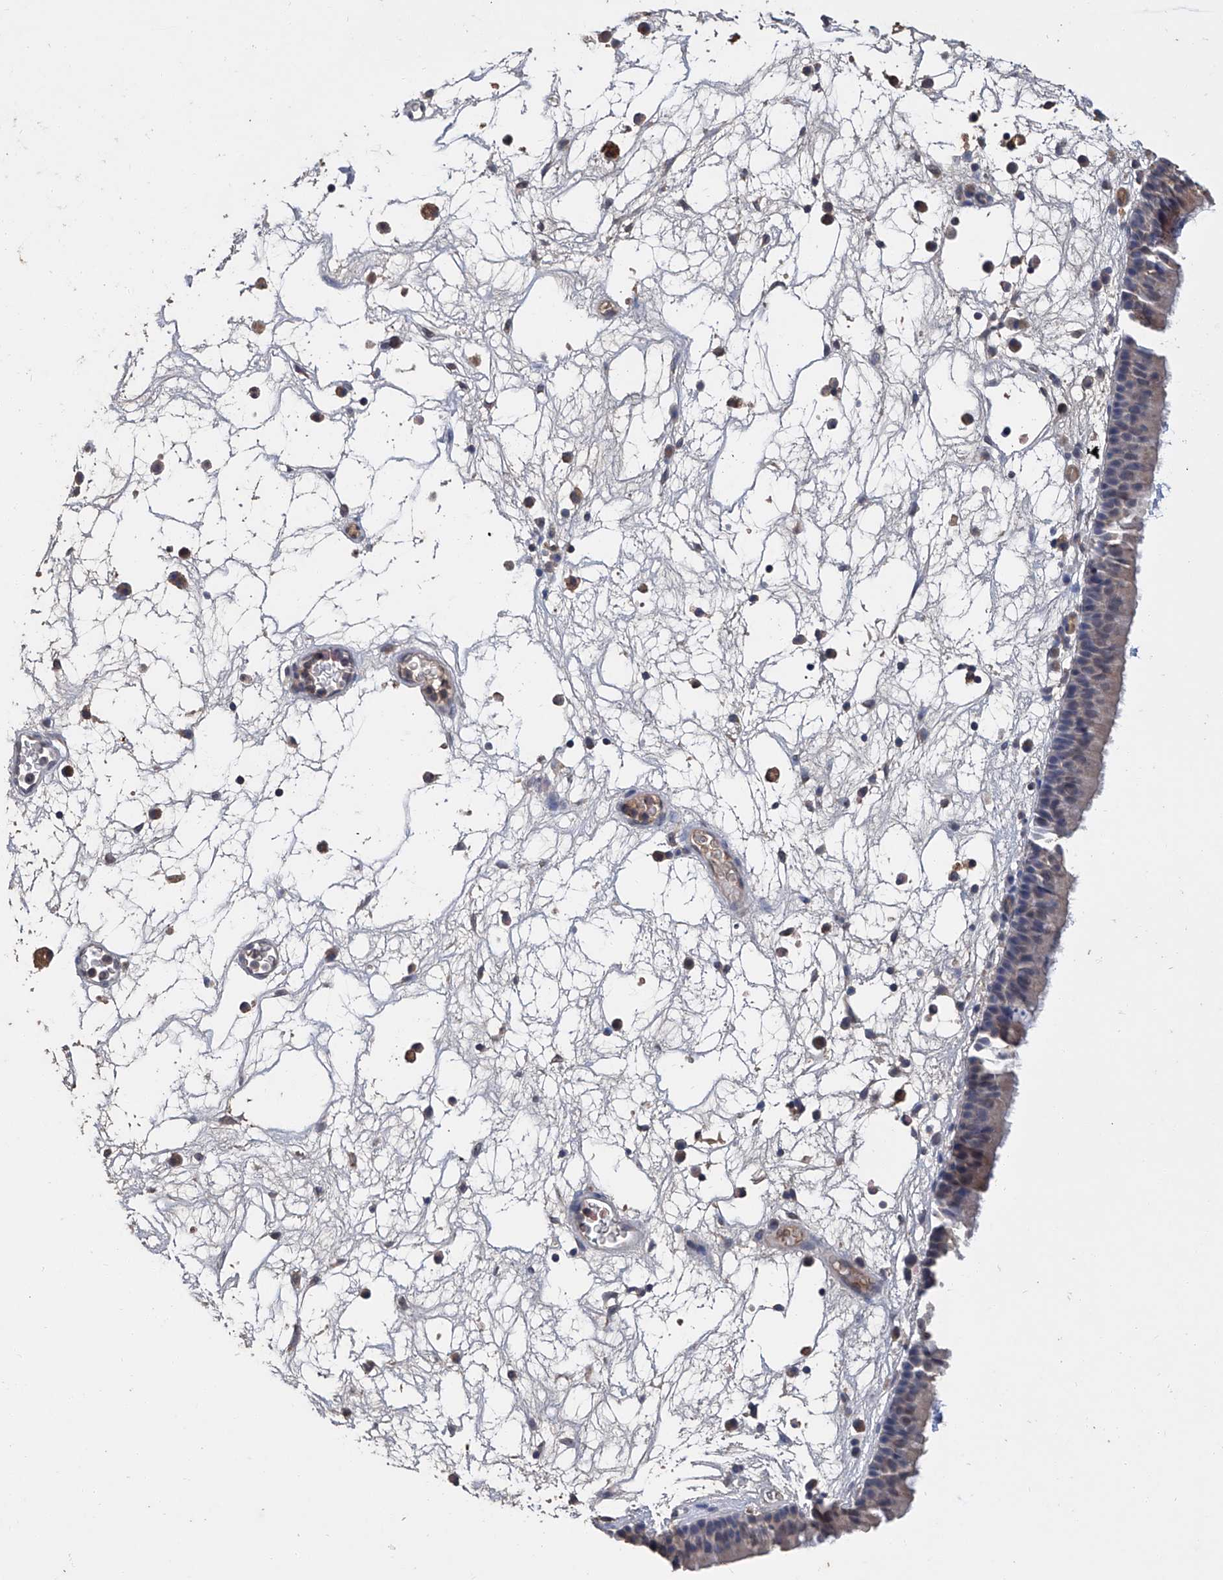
{"staining": {"intensity": "negative", "quantity": "none", "location": "none"}, "tissue": "nasopharynx", "cell_type": "Respiratory epithelial cells", "image_type": "normal", "snomed": [{"axis": "morphology", "description": "Normal tissue, NOS"}, {"axis": "morphology", "description": "Inflammation, NOS"}, {"axis": "morphology", "description": "Malignant melanoma, Metastatic site"}, {"axis": "topography", "description": "Nasopharynx"}], "caption": "DAB immunohistochemical staining of unremarkable human nasopharynx demonstrates no significant staining in respiratory epithelial cells.", "gene": "GPT", "patient": {"sex": "male", "age": 70}}